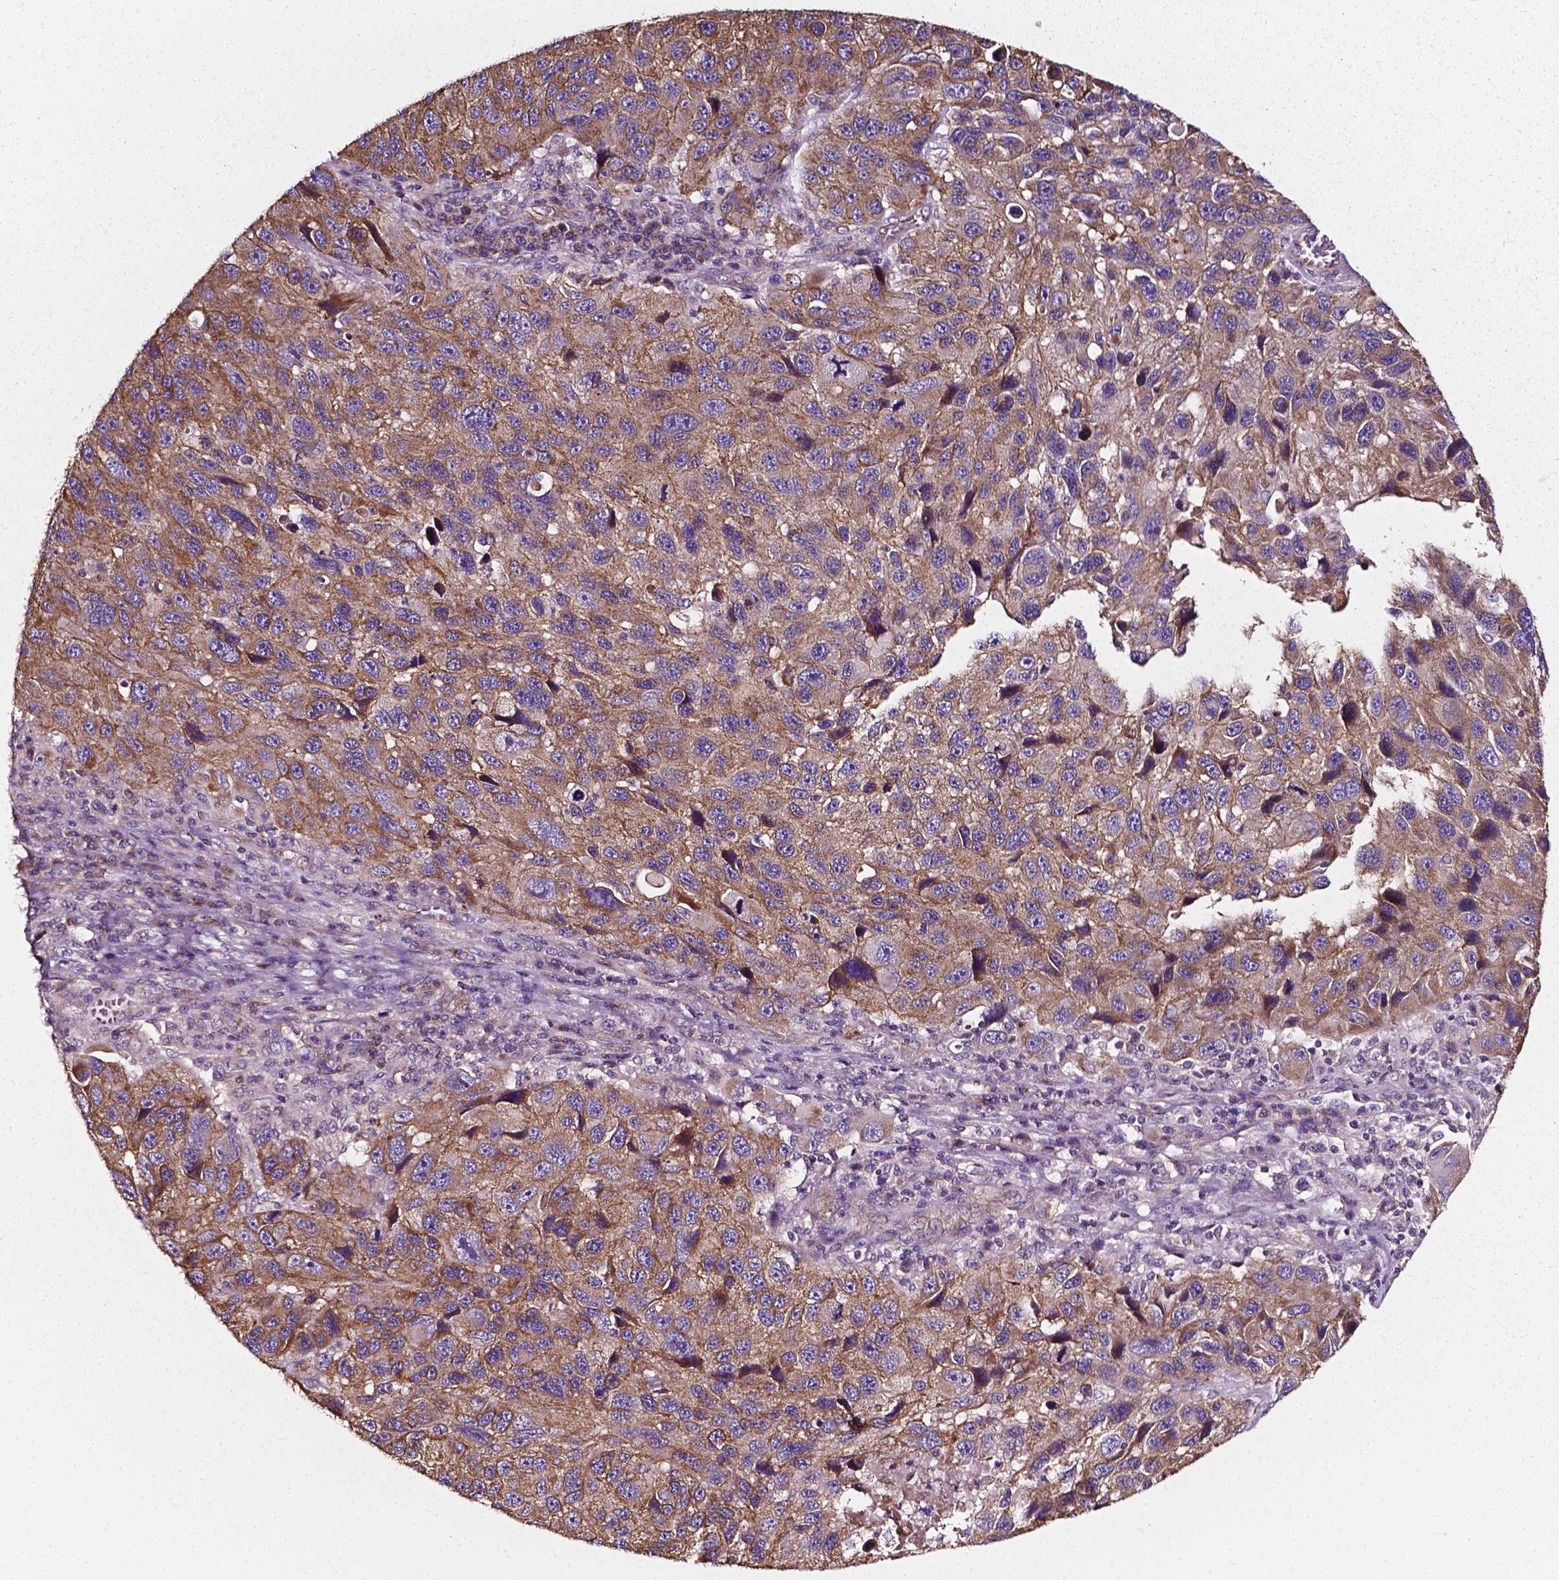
{"staining": {"intensity": "moderate", "quantity": ">75%", "location": "cytoplasmic/membranous"}, "tissue": "melanoma", "cell_type": "Tumor cells", "image_type": "cancer", "snomed": [{"axis": "morphology", "description": "Malignant melanoma, NOS"}, {"axis": "topography", "description": "Skin"}], "caption": "Protein staining of malignant melanoma tissue displays moderate cytoplasmic/membranous expression in about >75% of tumor cells.", "gene": "ATG16L1", "patient": {"sex": "male", "age": 53}}